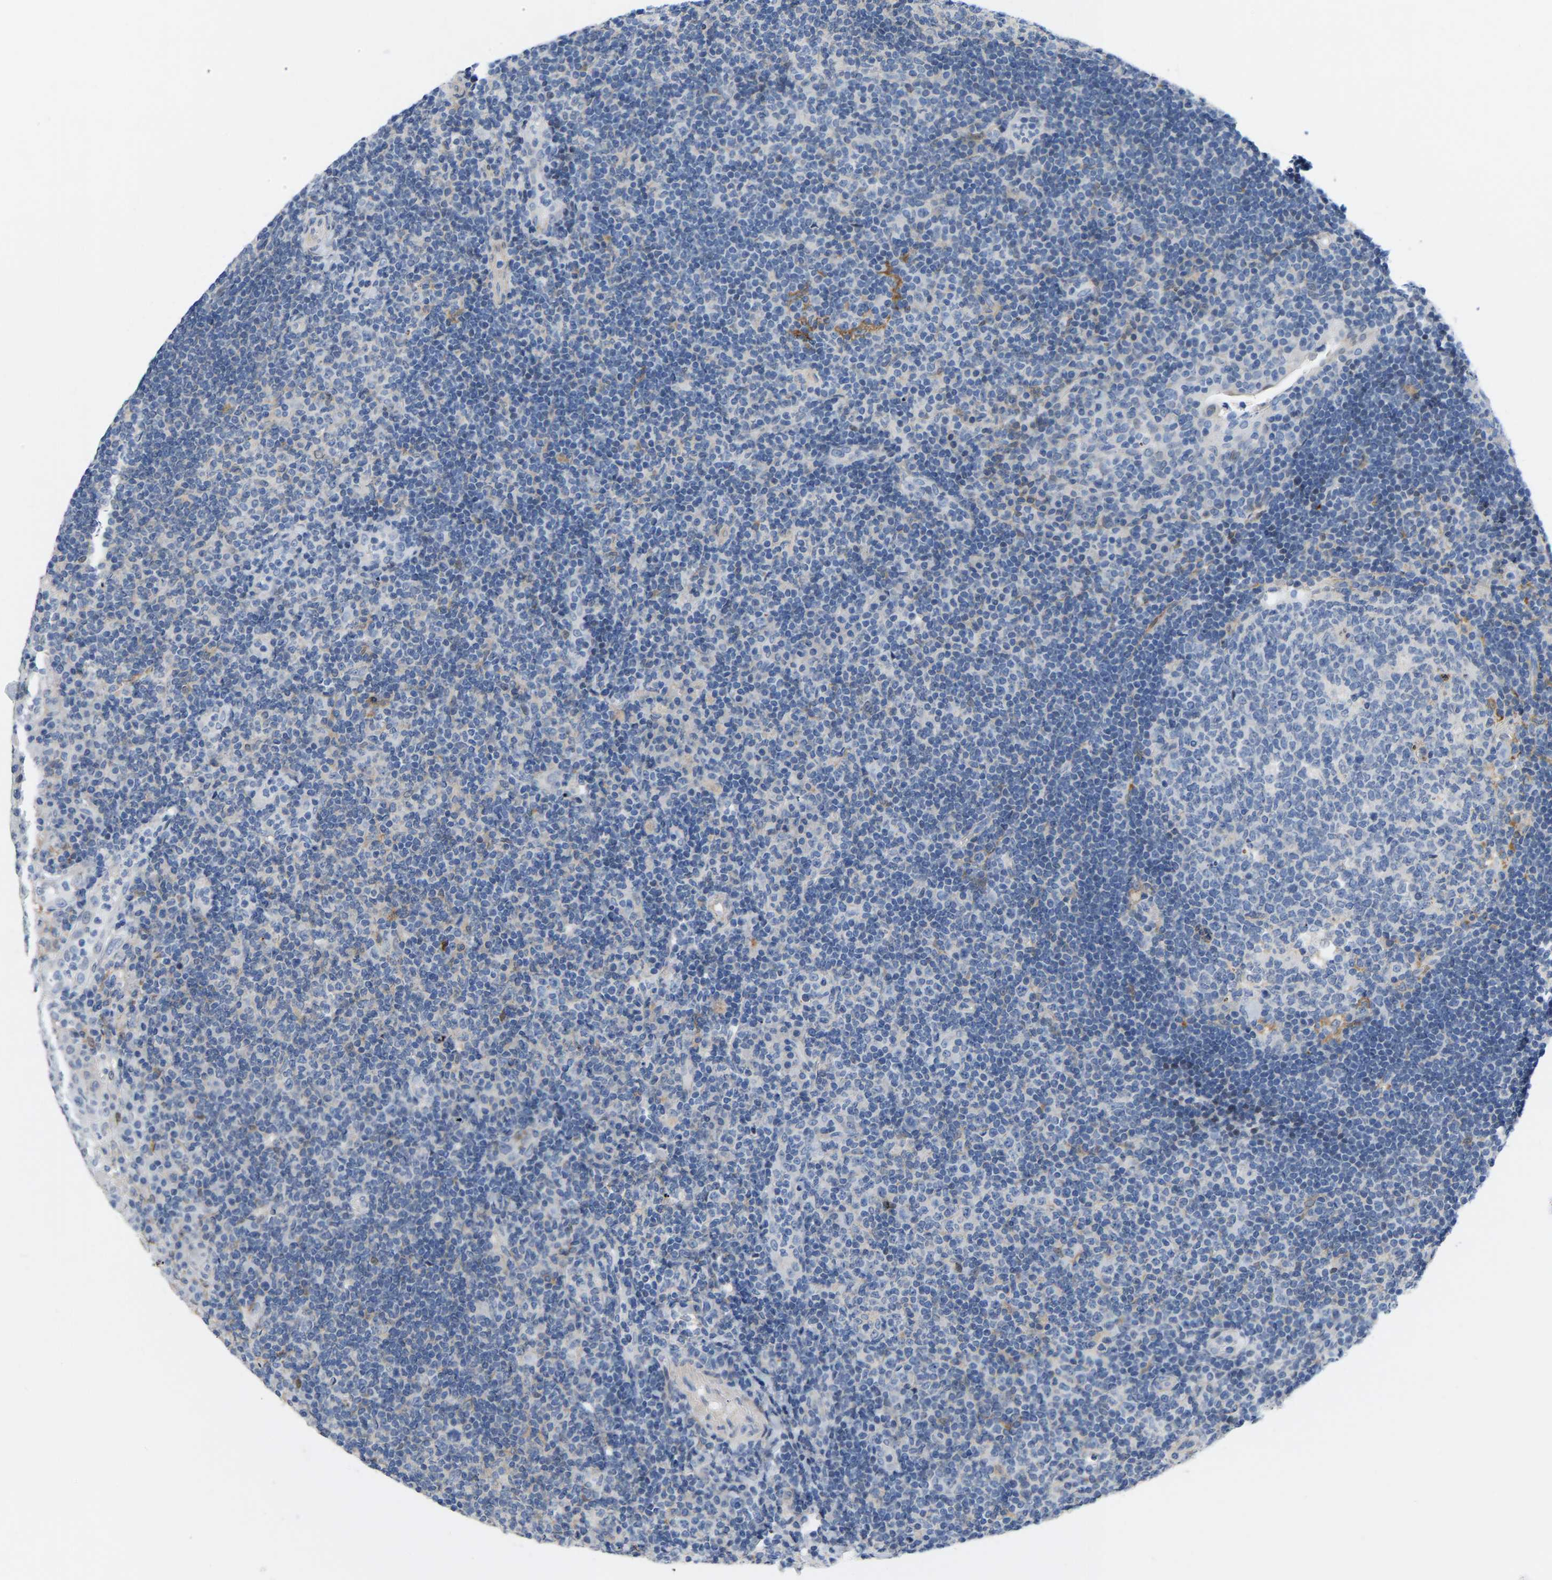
{"staining": {"intensity": "negative", "quantity": "none", "location": "none"}, "tissue": "tonsil", "cell_type": "Germinal center cells", "image_type": "normal", "snomed": [{"axis": "morphology", "description": "Normal tissue, NOS"}, {"axis": "topography", "description": "Tonsil"}], "caption": "High magnification brightfield microscopy of normal tonsil stained with DAB (brown) and counterstained with hematoxylin (blue): germinal center cells show no significant expression.", "gene": "ABTB2", "patient": {"sex": "female", "age": 40}}